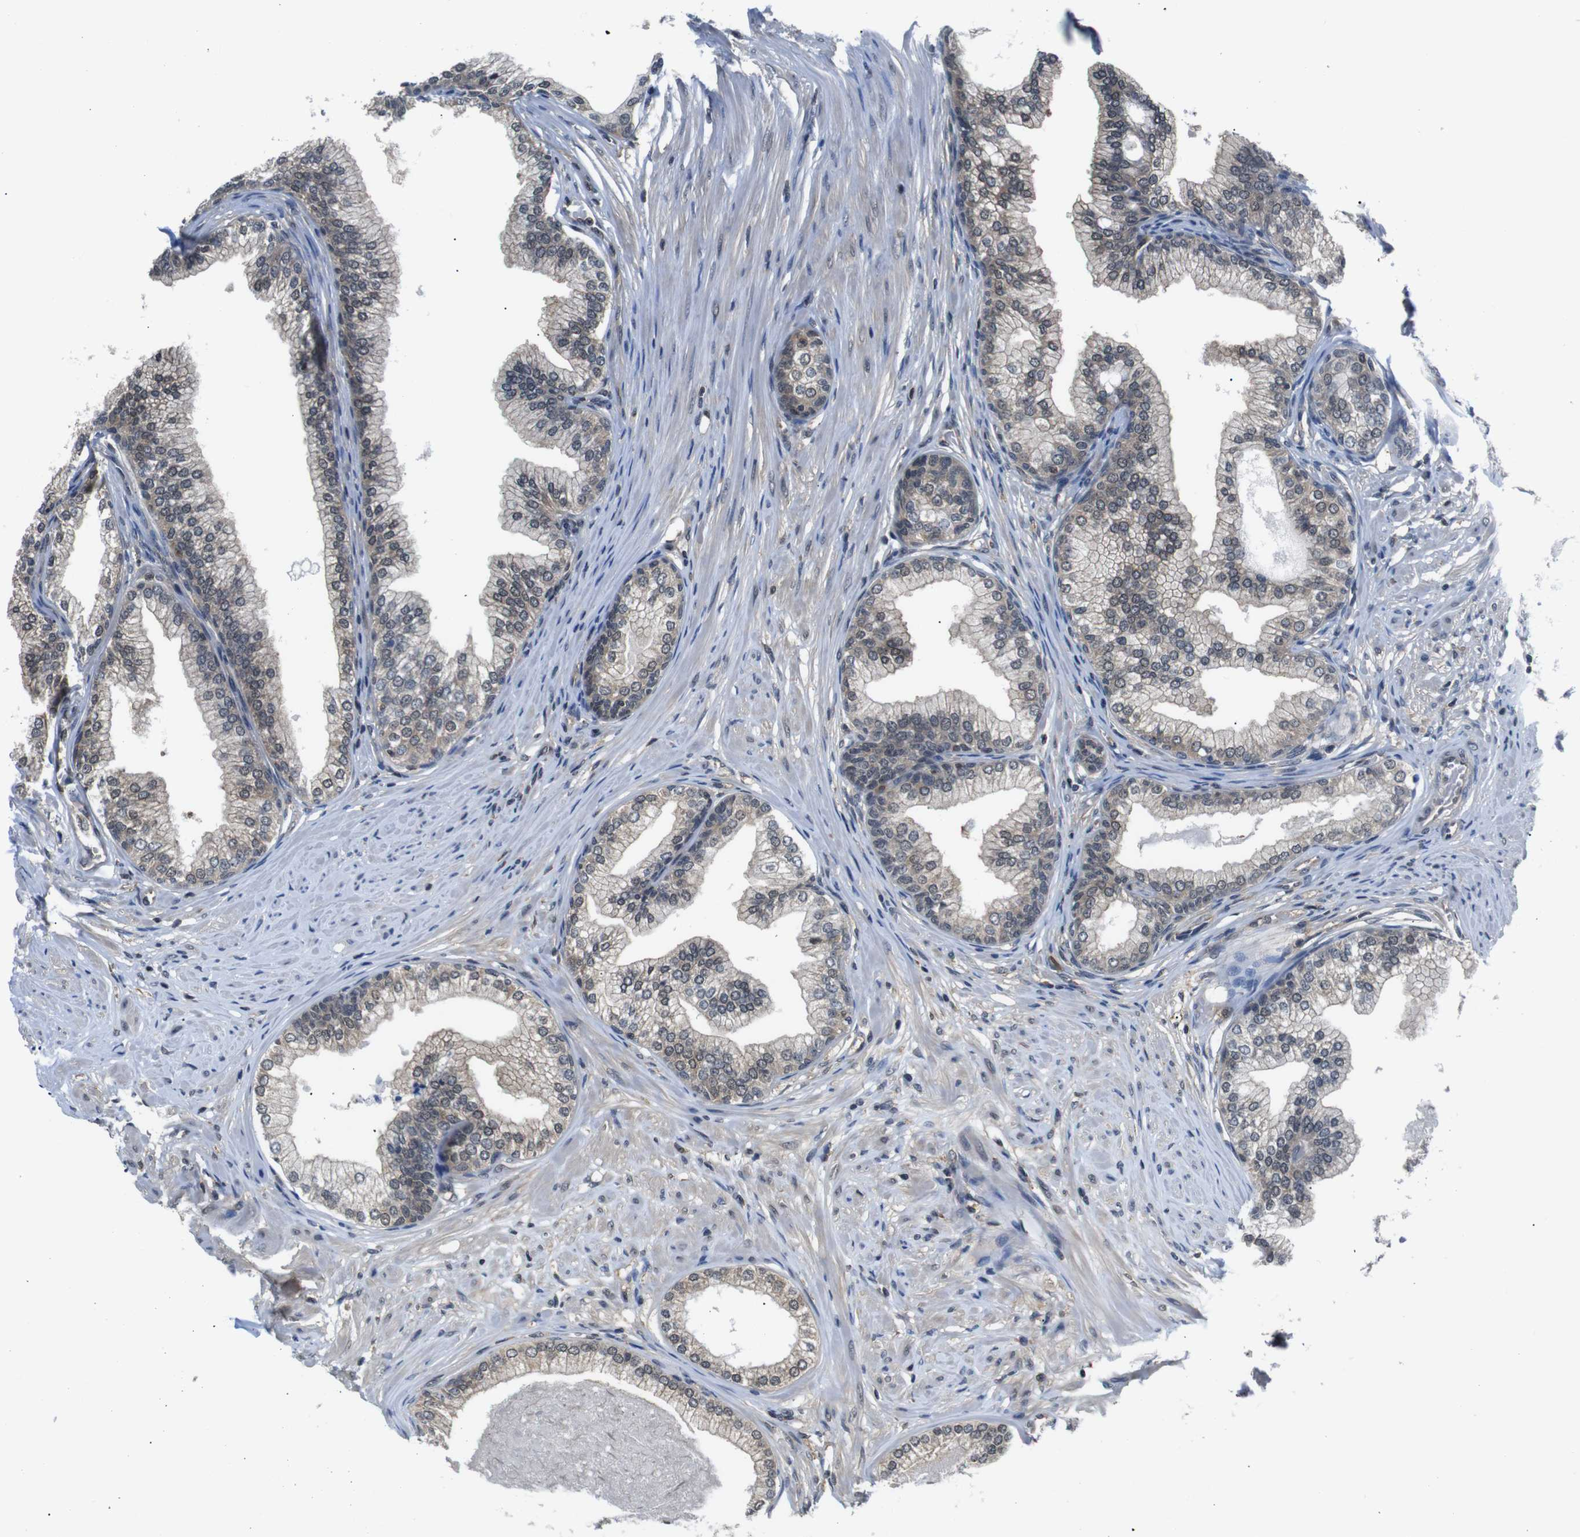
{"staining": {"intensity": "moderate", "quantity": "25%-75%", "location": "cytoplasmic/membranous,nuclear"}, "tissue": "prostate", "cell_type": "Glandular cells", "image_type": "normal", "snomed": [{"axis": "morphology", "description": "Normal tissue, NOS"}, {"axis": "morphology", "description": "Urothelial carcinoma, Low grade"}, {"axis": "topography", "description": "Urinary bladder"}, {"axis": "topography", "description": "Prostate"}], "caption": "A brown stain highlights moderate cytoplasmic/membranous,nuclear expression of a protein in glandular cells of unremarkable human prostate. Immunohistochemistry (ihc) stains the protein in brown and the nuclei are stained blue.", "gene": "UBXN1", "patient": {"sex": "male", "age": 60}}